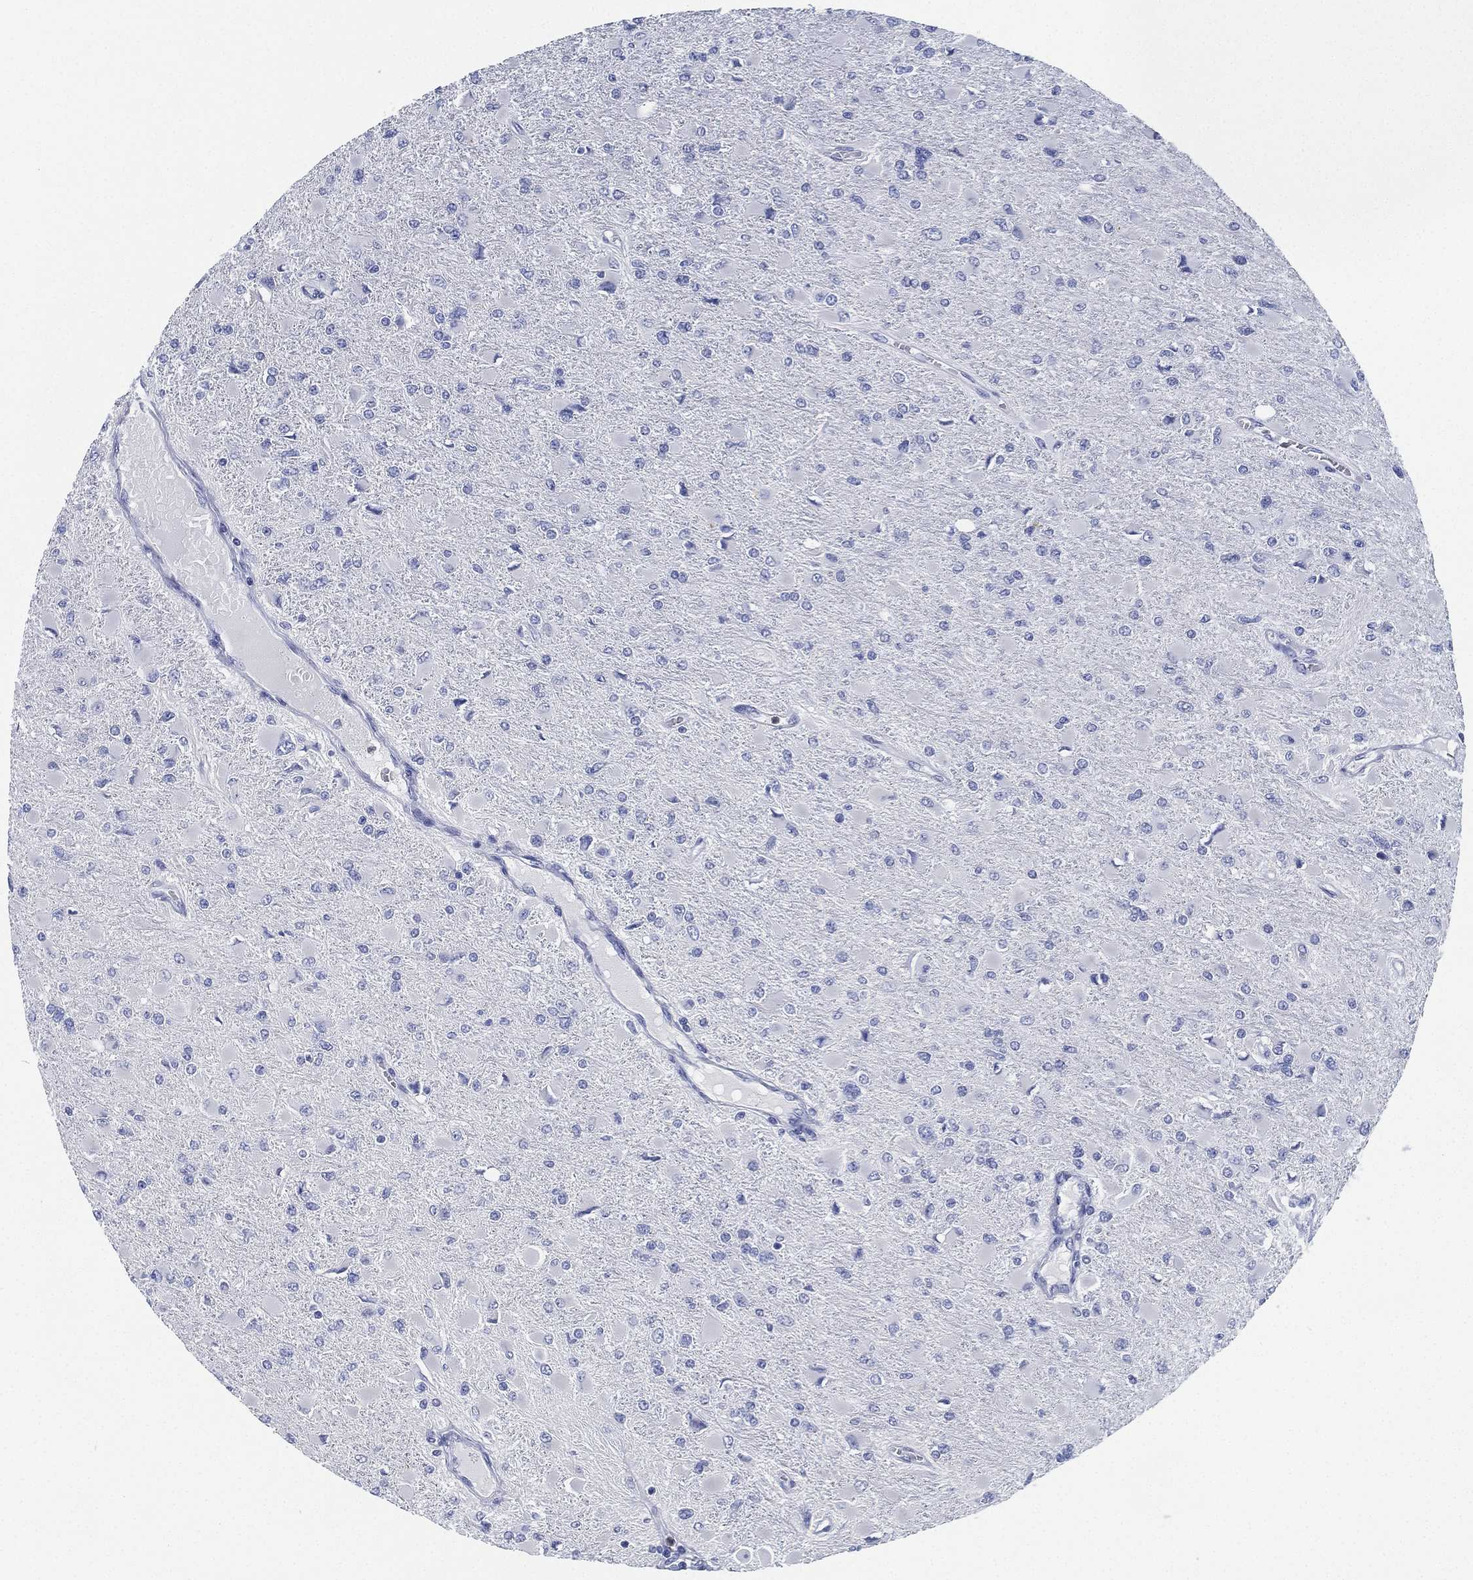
{"staining": {"intensity": "negative", "quantity": "none", "location": "none"}, "tissue": "glioma", "cell_type": "Tumor cells", "image_type": "cancer", "snomed": [{"axis": "morphology", "description": "Glioma, malignant, High grade"}, {"axis": "topography", "description": "Cerebral cortex"}], "caption": "The image displays no significant staining in tumor cells of glioma.", "gene": "DEFB121", "patient": {"sex": "female", "age": 36}}